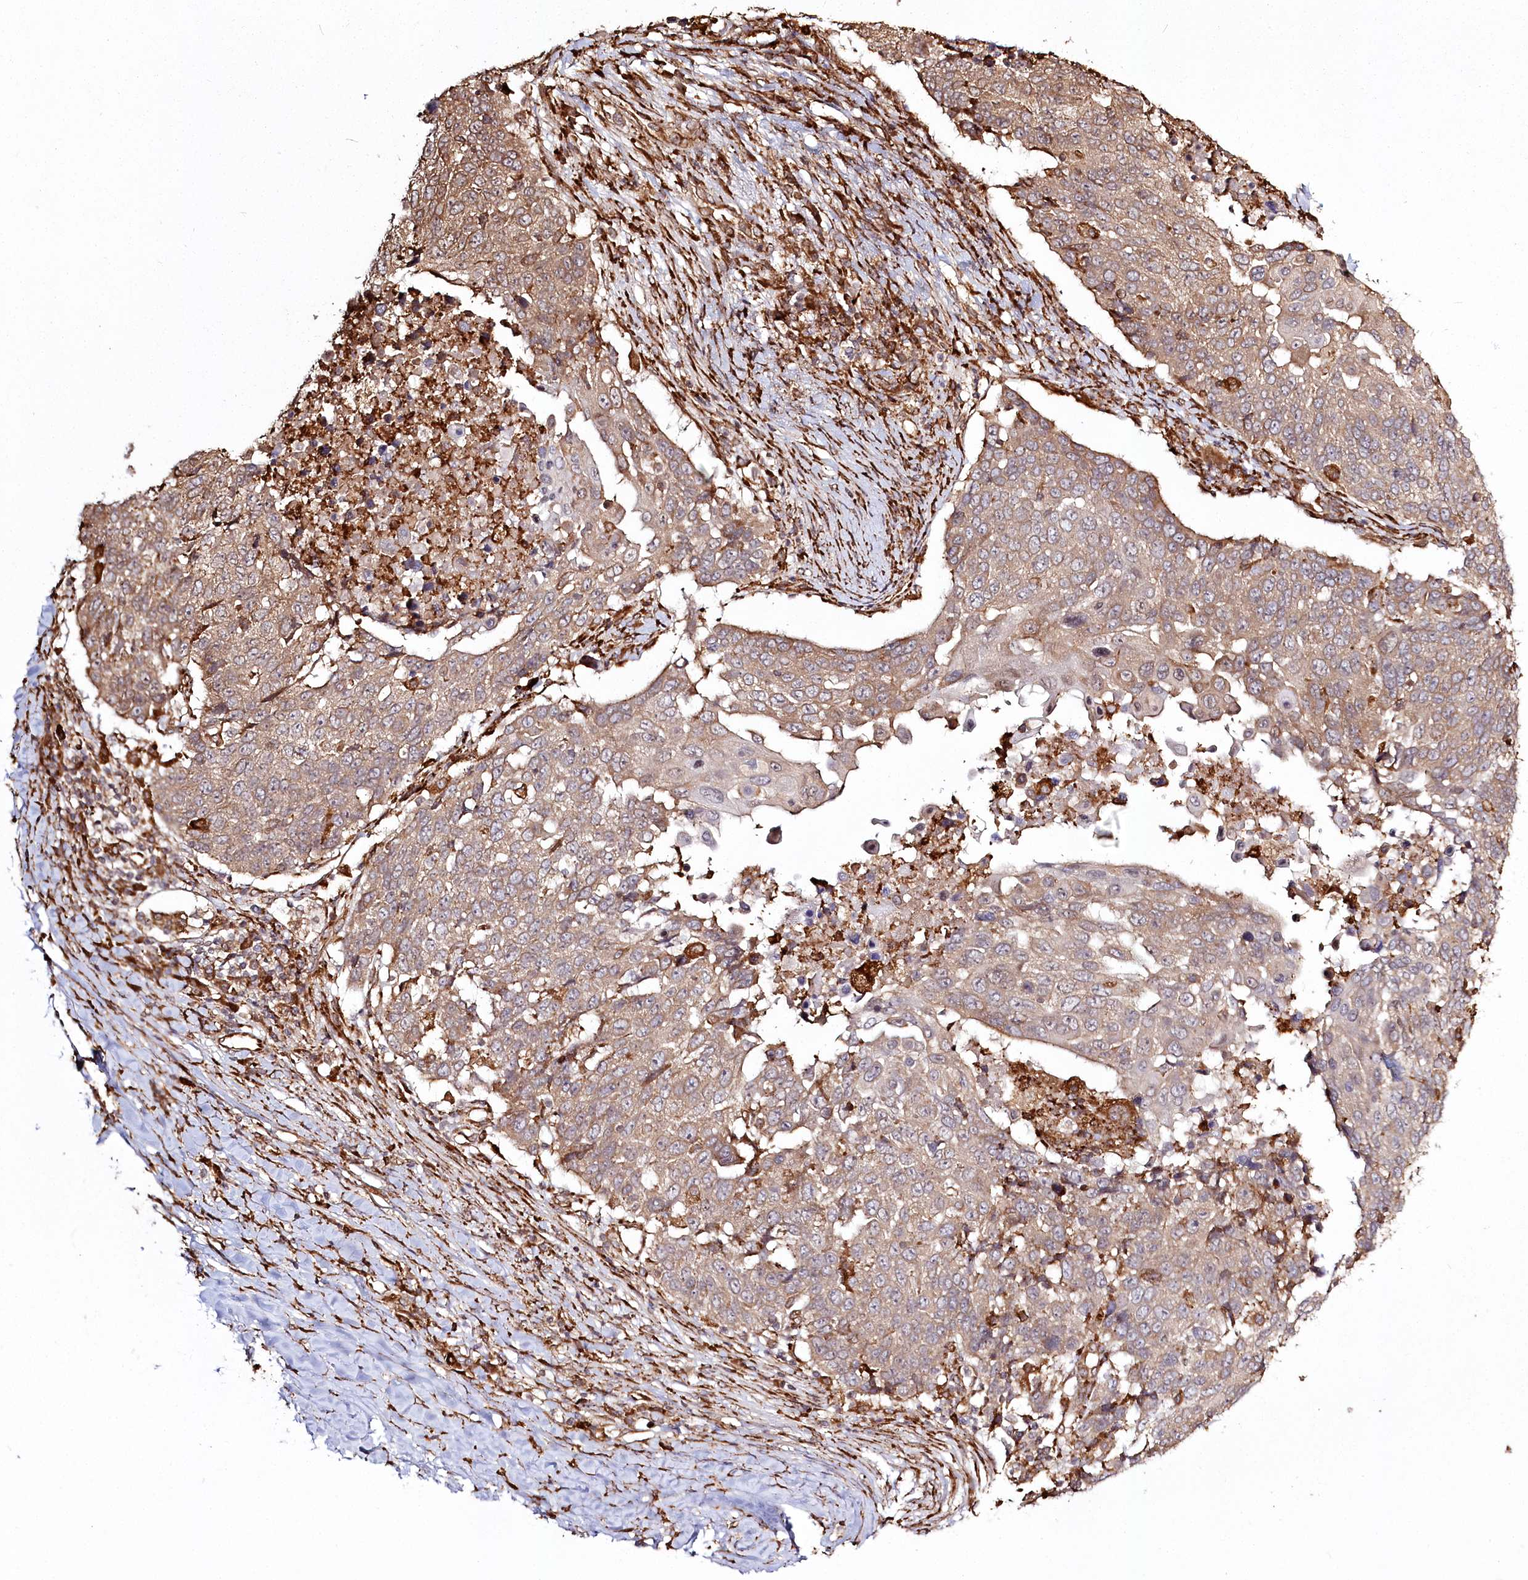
{"staining": {"intensity": "weak", "quantity": ">75%", "location": "cytoplasmic/membranous"}, "tissue": "lung cancer", "cell_type": "Tumor cells", "image_type": "cancer", "snomed": [{"axis": "morphology", "description": "Squamous cell carcinoma, NOS"}, {"axis": "topography", "description": "Lung"}], "caption": "A histopathology image of human lung cancer stained for a protein reveals weak cytoplasmic/membranous brown staining in tumor cells. The staining was performed using DAB (3,3'-diaminobenzidine), with brown indicating positive protein expression. Nuclei are stained blue with hematoxylin.", "gene": "FAM13A", "patient": {"sex": "male", "age": 66}}